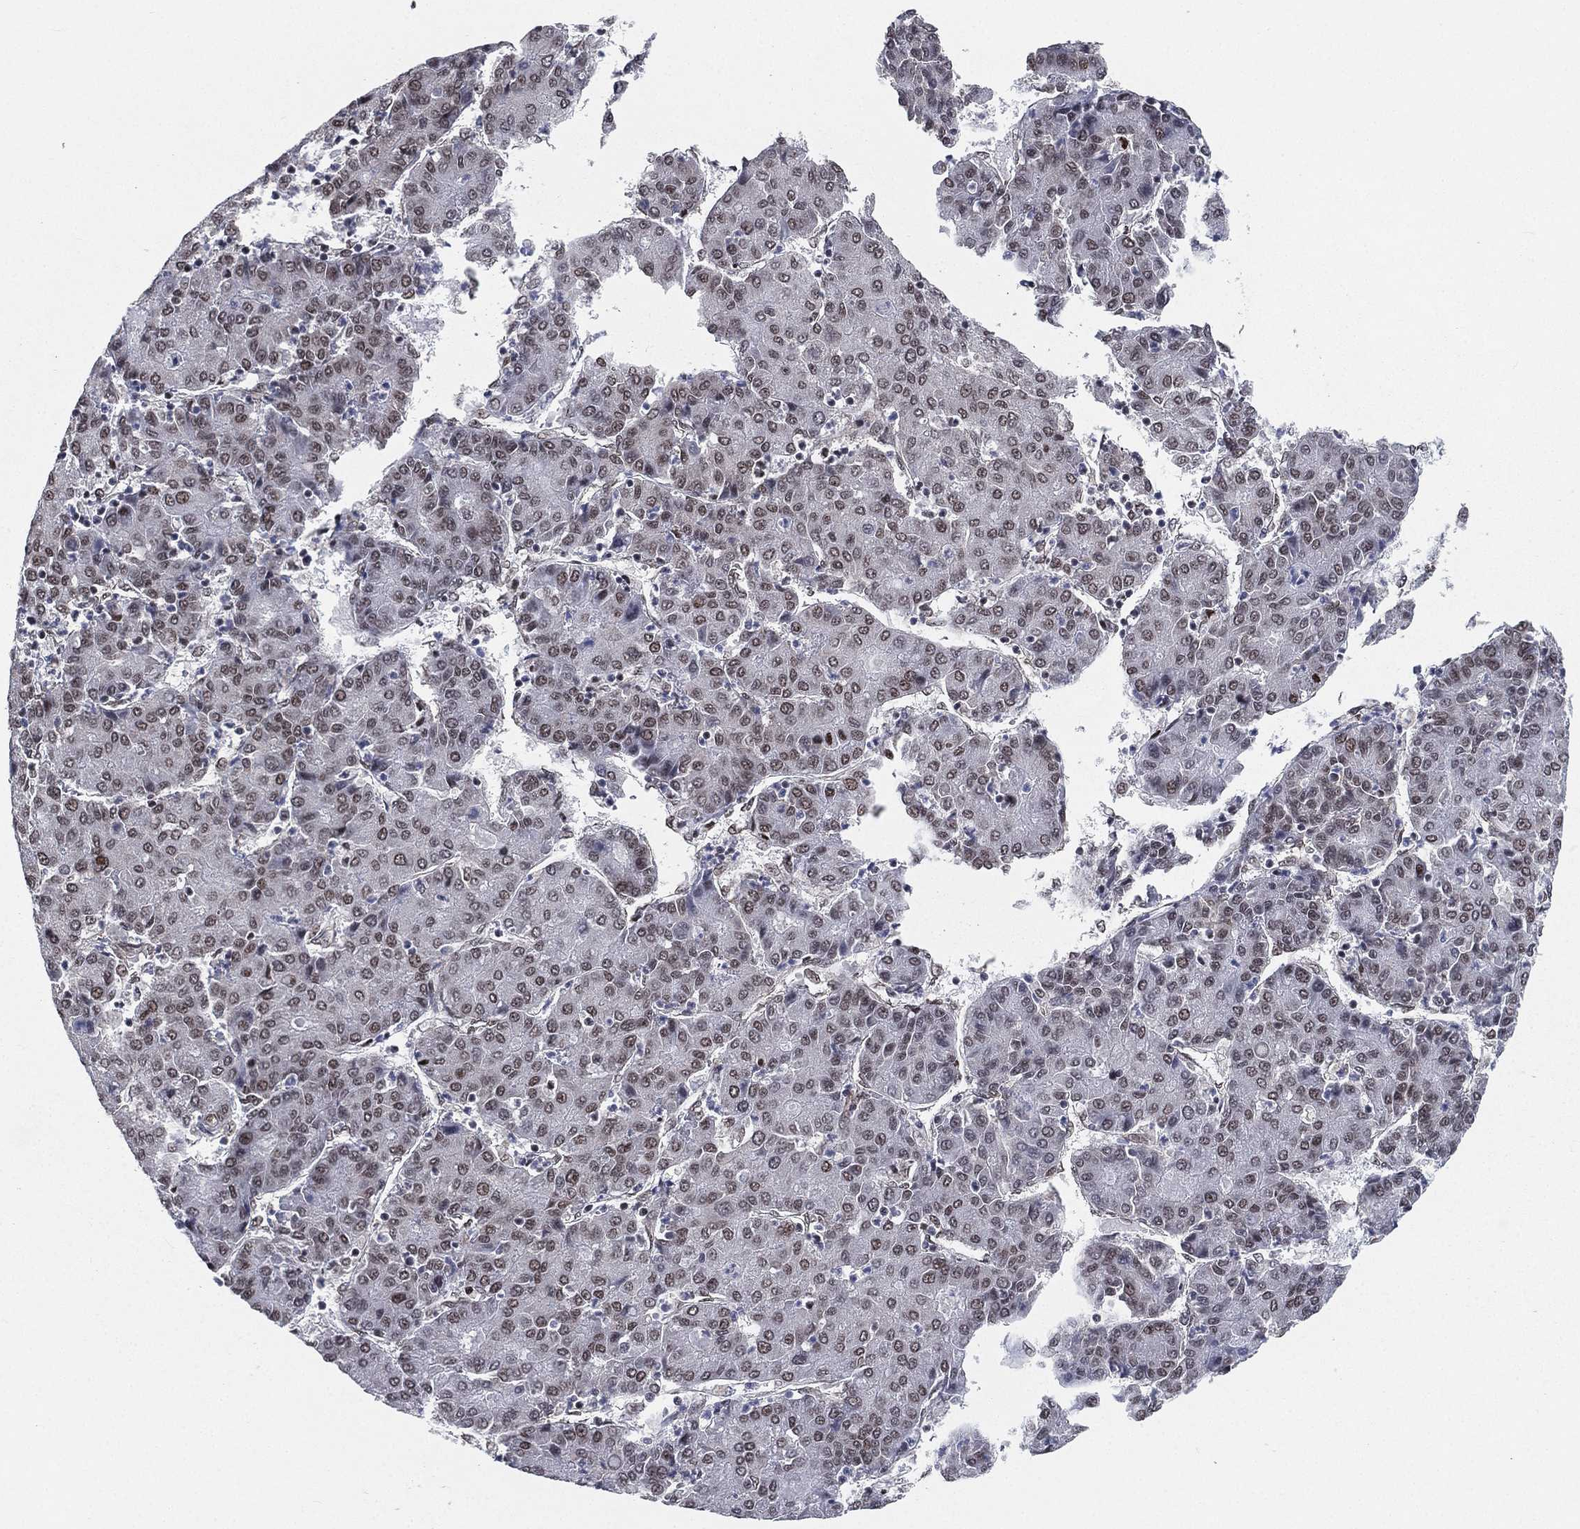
{"staining": {"intensity": "weak", "quantity": "25%-75%", "location": "nuclear"}, "tissue": "liver cancer", "cell_type": "Tumor cells", "image_type": "cancer", "snomed": [{"axis": "morphology", "description": "Carcinoma, Hepatocellular, NOS"}, {"axis": "topography", "description": "Liver"}], "caption": "Immunohistochemistry histopathology image of human liver cancer stained for a protein (brown), which exhibits low levels of weak nuclear positivity in approximately 25%-75% of tumor cells.", "gene": "FUBP3", "patient": {"sex": "male", "age": 65}}